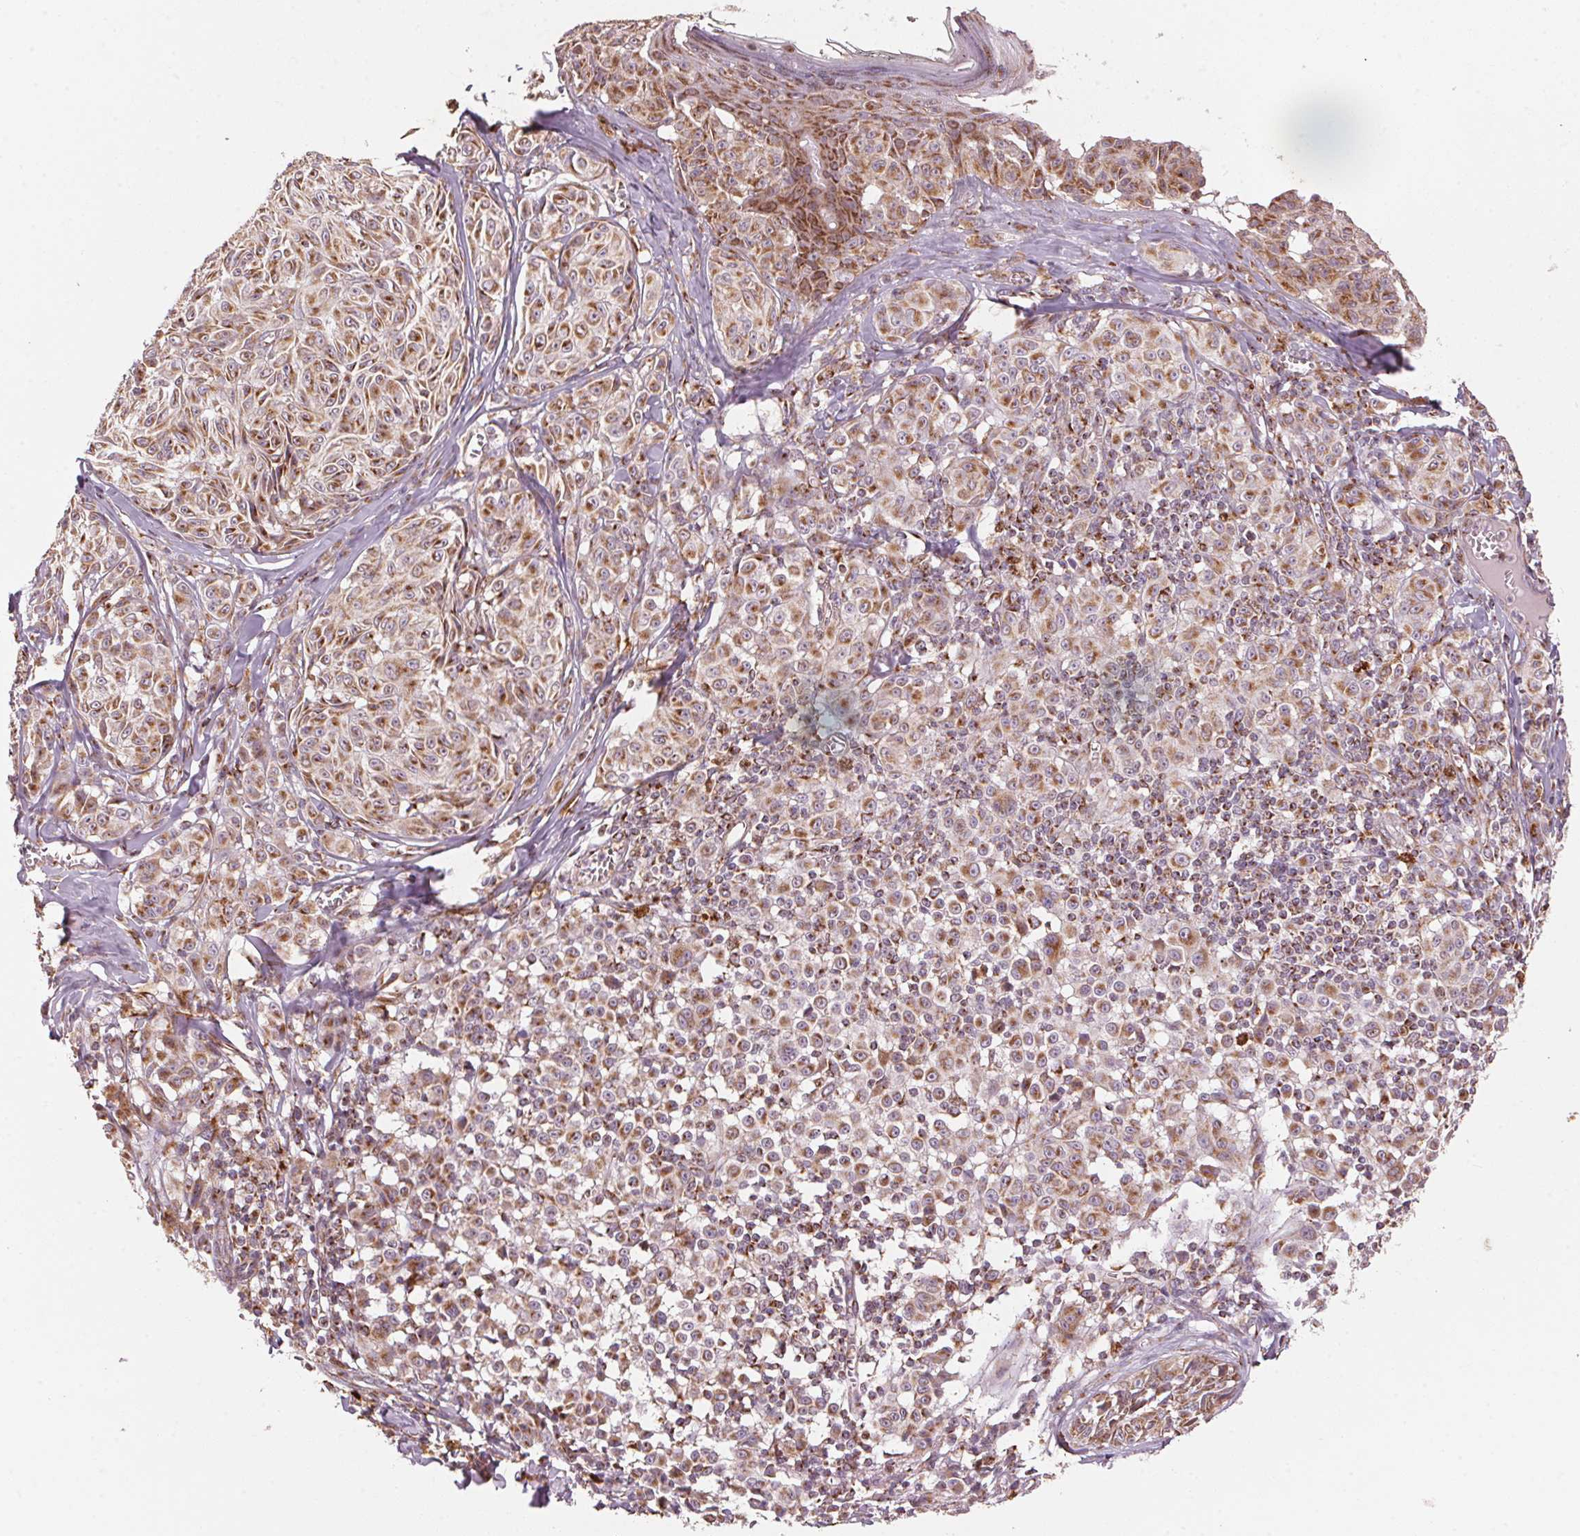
{"staining": {"intensity": "moderate", "quantity": ">75%", "location": "cytoplasmic/membranous"}, "tissue": "melanoma", "cell_type": "Tumor cells", "image_type": "cancer", "snomed": [{"axis": "morphology", "description": "Malignant melanoma, NOS"}, {"axis": "topography", "description": "Skin"}], "caption": "This is a micrograph of immunohistochemistry staining of melanoma, which shows moderate positivity in the cytoplasmic/membranous of tumor cells.", "gene": "TOMM70", "patient": {"sex": "female", "age": 43}}